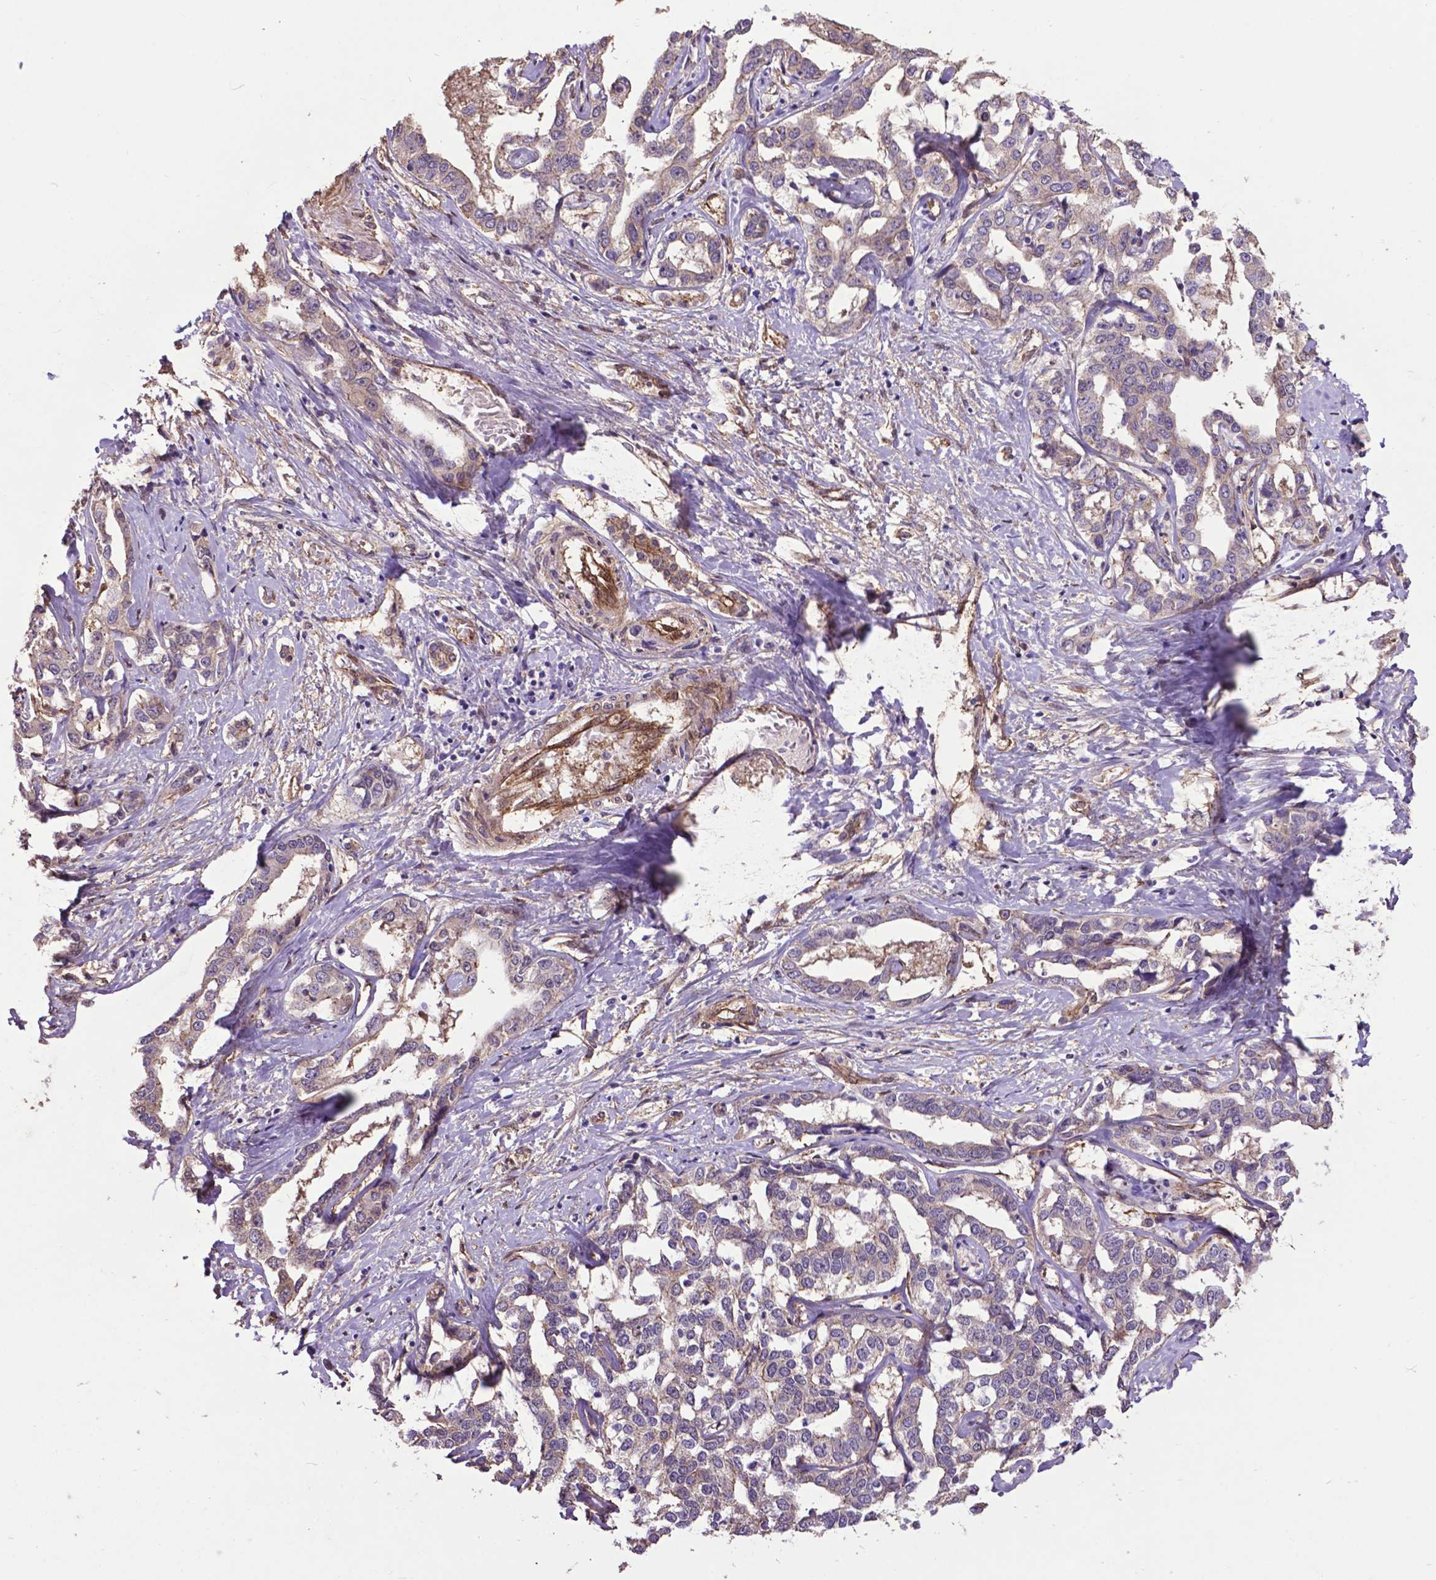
{"staining": {"intensity": "weak", "quantity": "<25%", "location": "cytoplasmic/membranous"}, "tissue": "liver cancer", "cell_type": "Tumor cells", "image_type": "cancer", "snomed": [{"axis": "morphology", "description": "Cholangiocarcinoma"}, {"axis": "topography", "description": "Liver"}], "caption": "Immunohistochemistry photomicrograph of cholangiocarcinoma (liver) stained for a protein (brown), which displays no staining in tumor cells. (Immunohistochemistry (ihc), brightfield microscopy, high magnification).", "gene": "PDLIM1", "patient": {"sex": "male", "age": 59}}